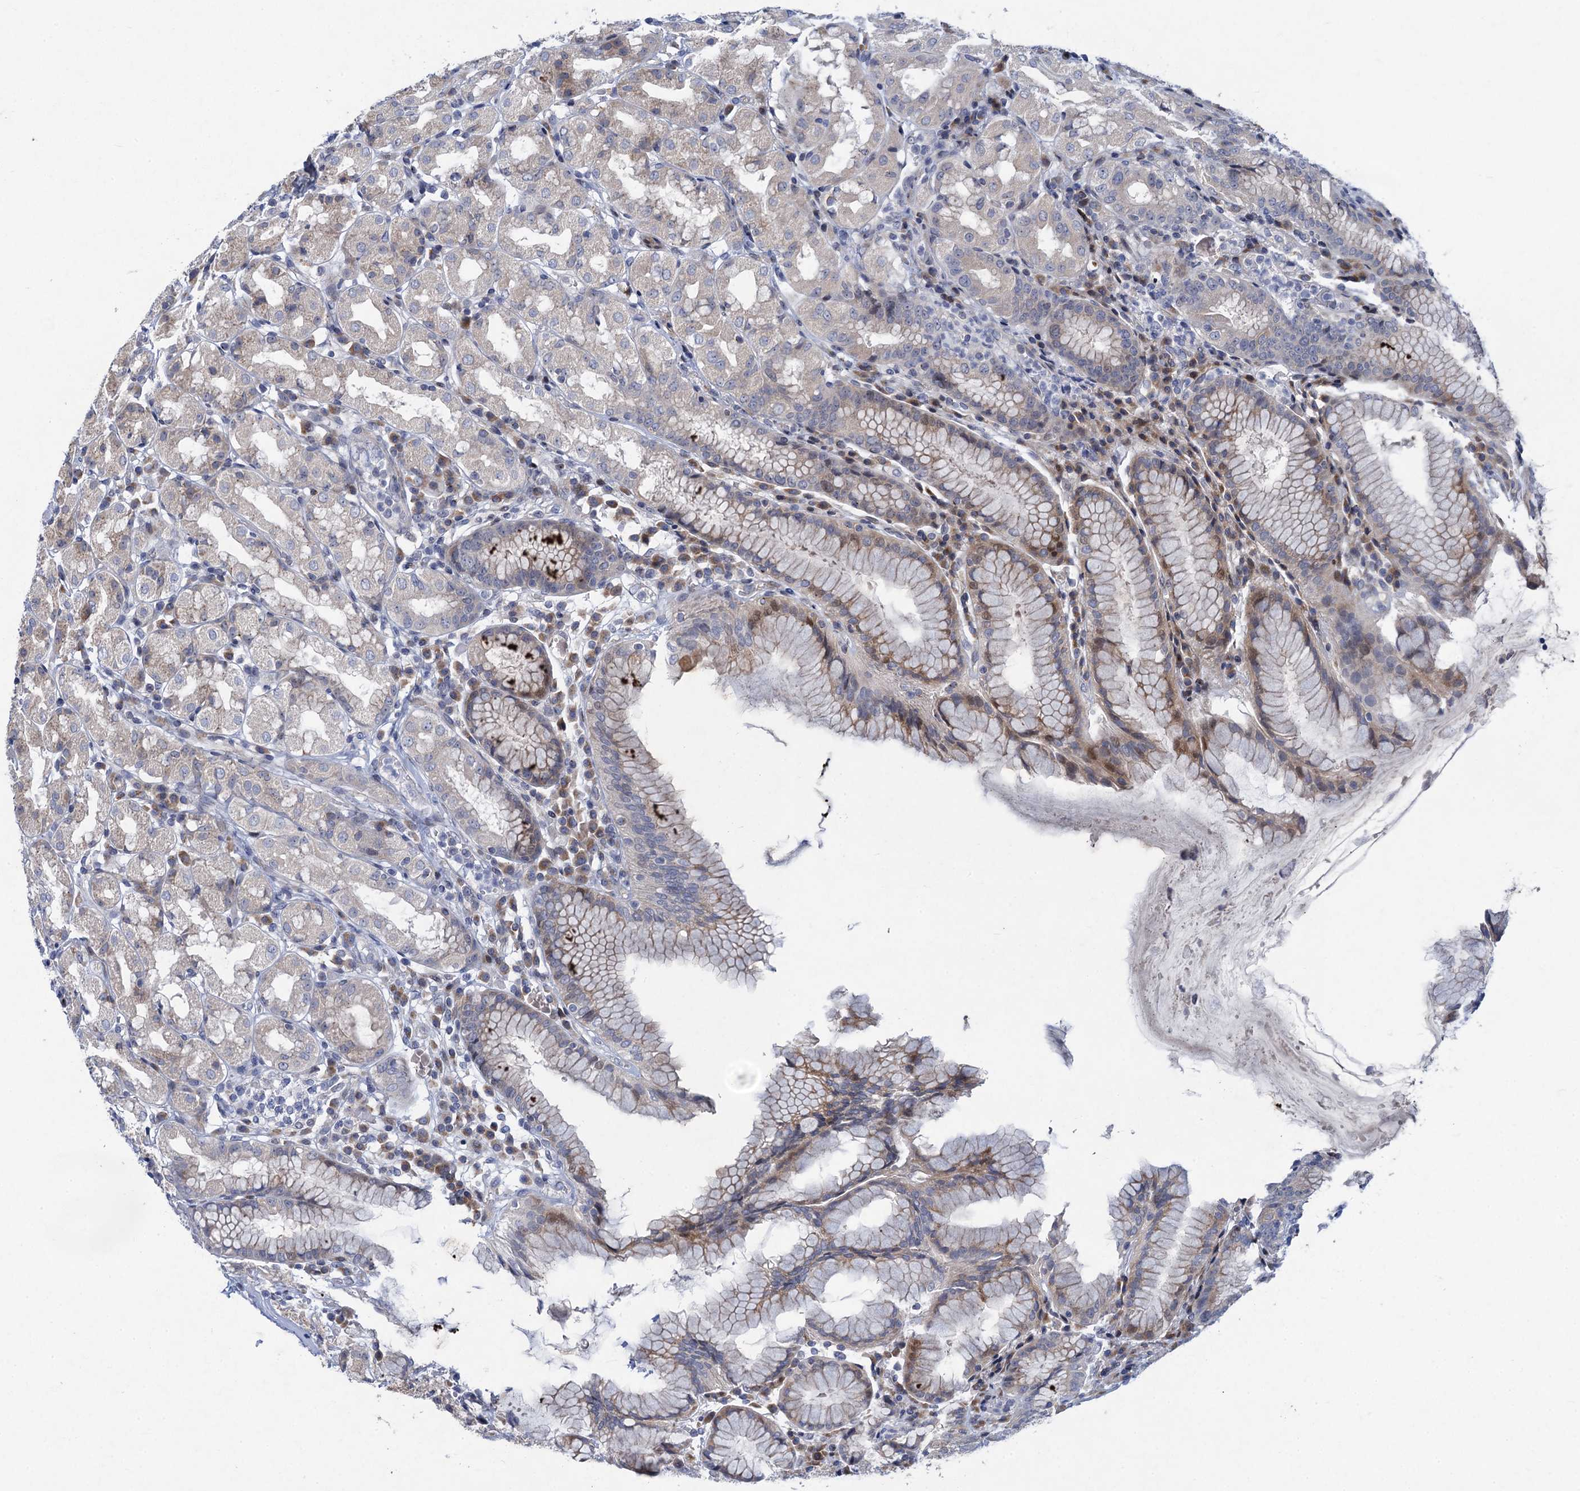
{"staining": {"intensity": "strong", "quantity": "25%-75%", "location": "cytoplasmic/membranous"}, "tissue": "stomach", "cell_type": "Glandular cells", "image_type": "normal", "snomed": [{"axis": "morphology", "description": "Normal tissue, NOS"}, {"axis": "topography", "description": "Stomach, lower"}], "caption": "Glandular cells display strong cytoplasmic/membranous staining in approximately 25%-75% of cells in normal stomach. (DAB IHC, brown staining for protein, blue staining for nuclei).", "gene": "QPCTL", "patient": {"sex": "female", "age": 56}}